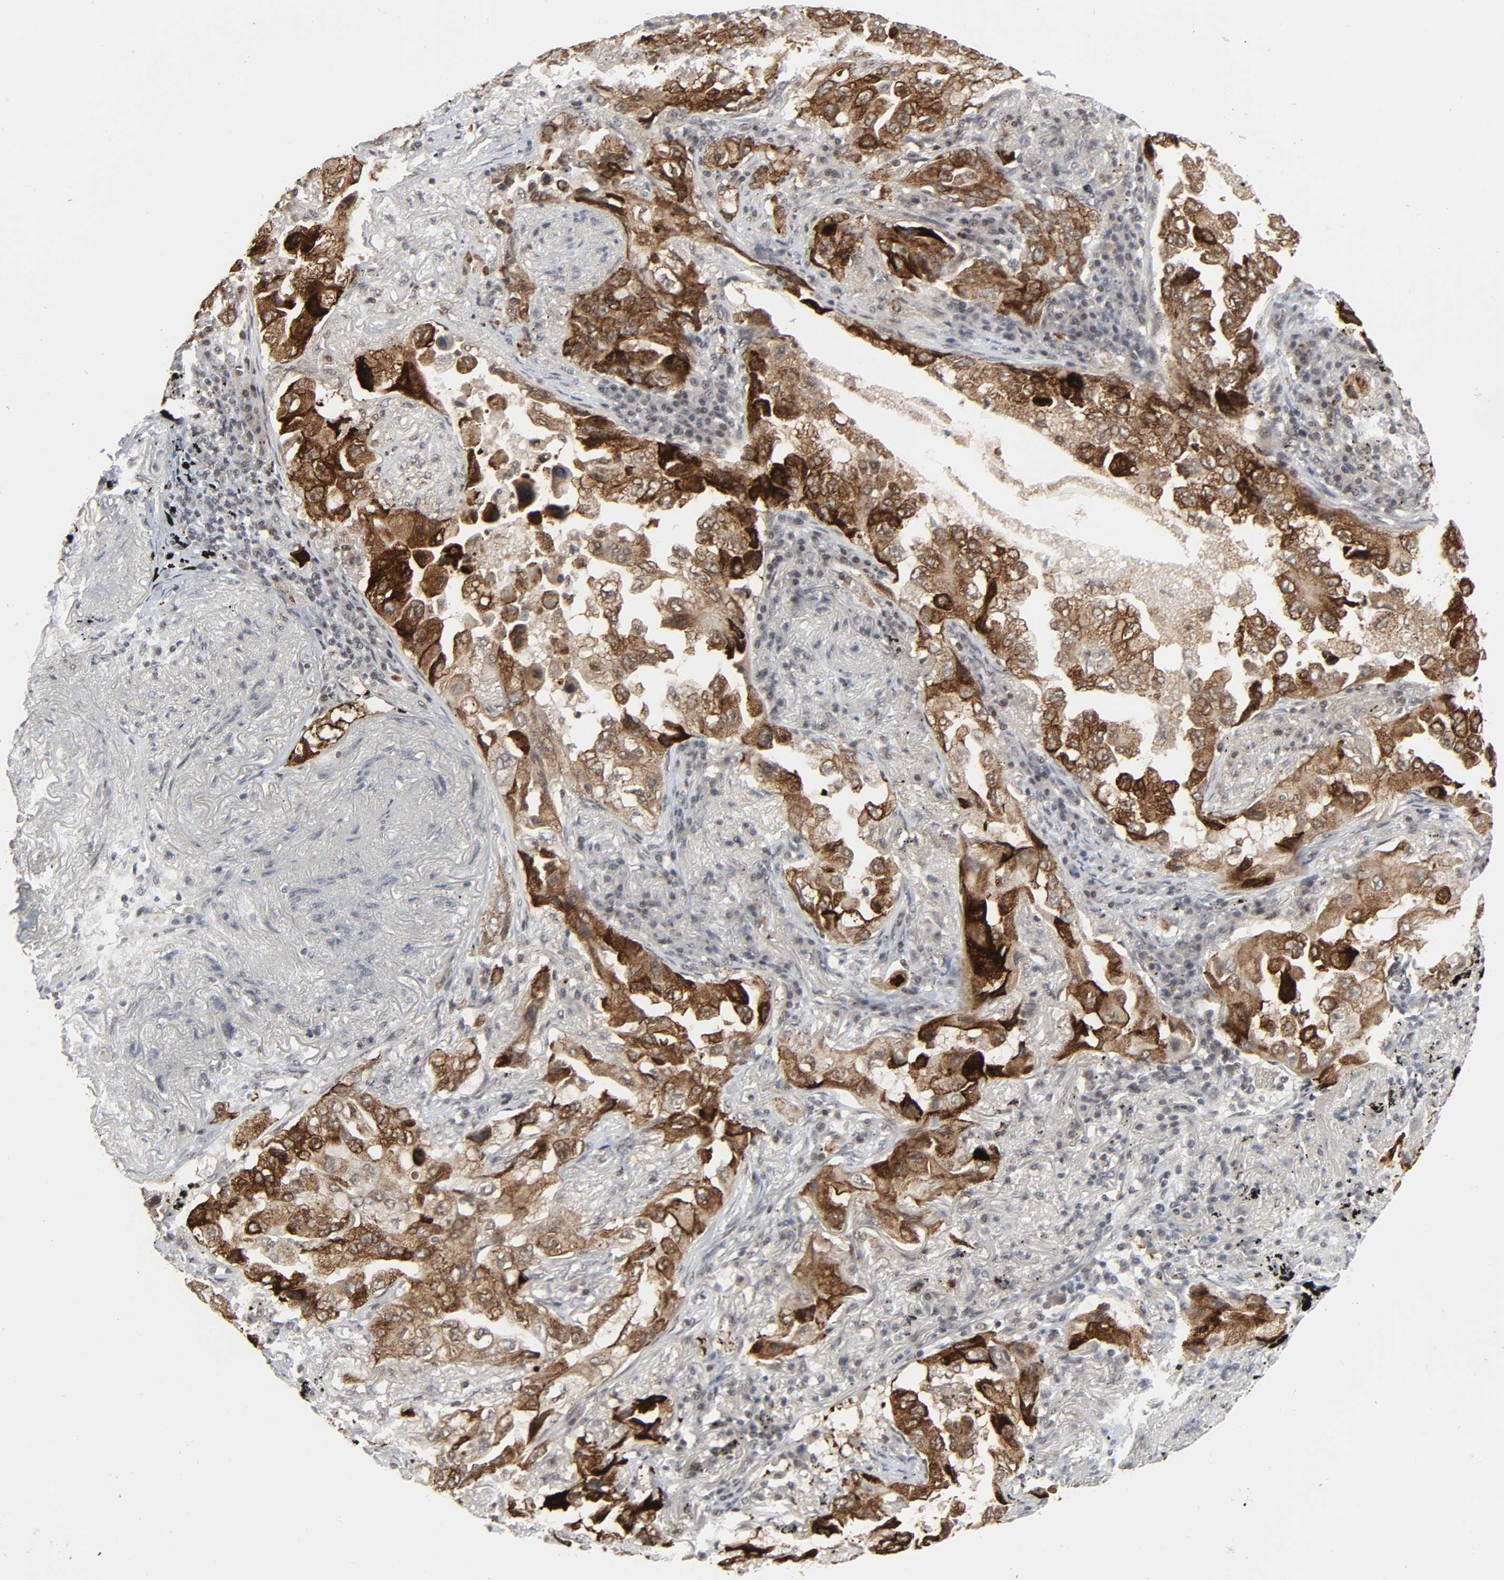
{"staining": {"intensity": "strong", "quantity": ">75%", "location": "cytoplasmic/membranous"}, "tissue": "lung cancer", "cell_type": "Tumor cells", "image_type": "cancer", "snomed": [{"axis": "morphology", "description": "Adenocarcinoma, NOS"}, {"axis": "topography", "description": "Lung"}], "caption": "A high-resolution image shows IHC staining of adenocarcinoma (lung), which displays strong cytoplasmic/membranous staining in about >75% of tumor cells.", "gene": "MUC1", "patient": {"sex": "female", "age": 65}}